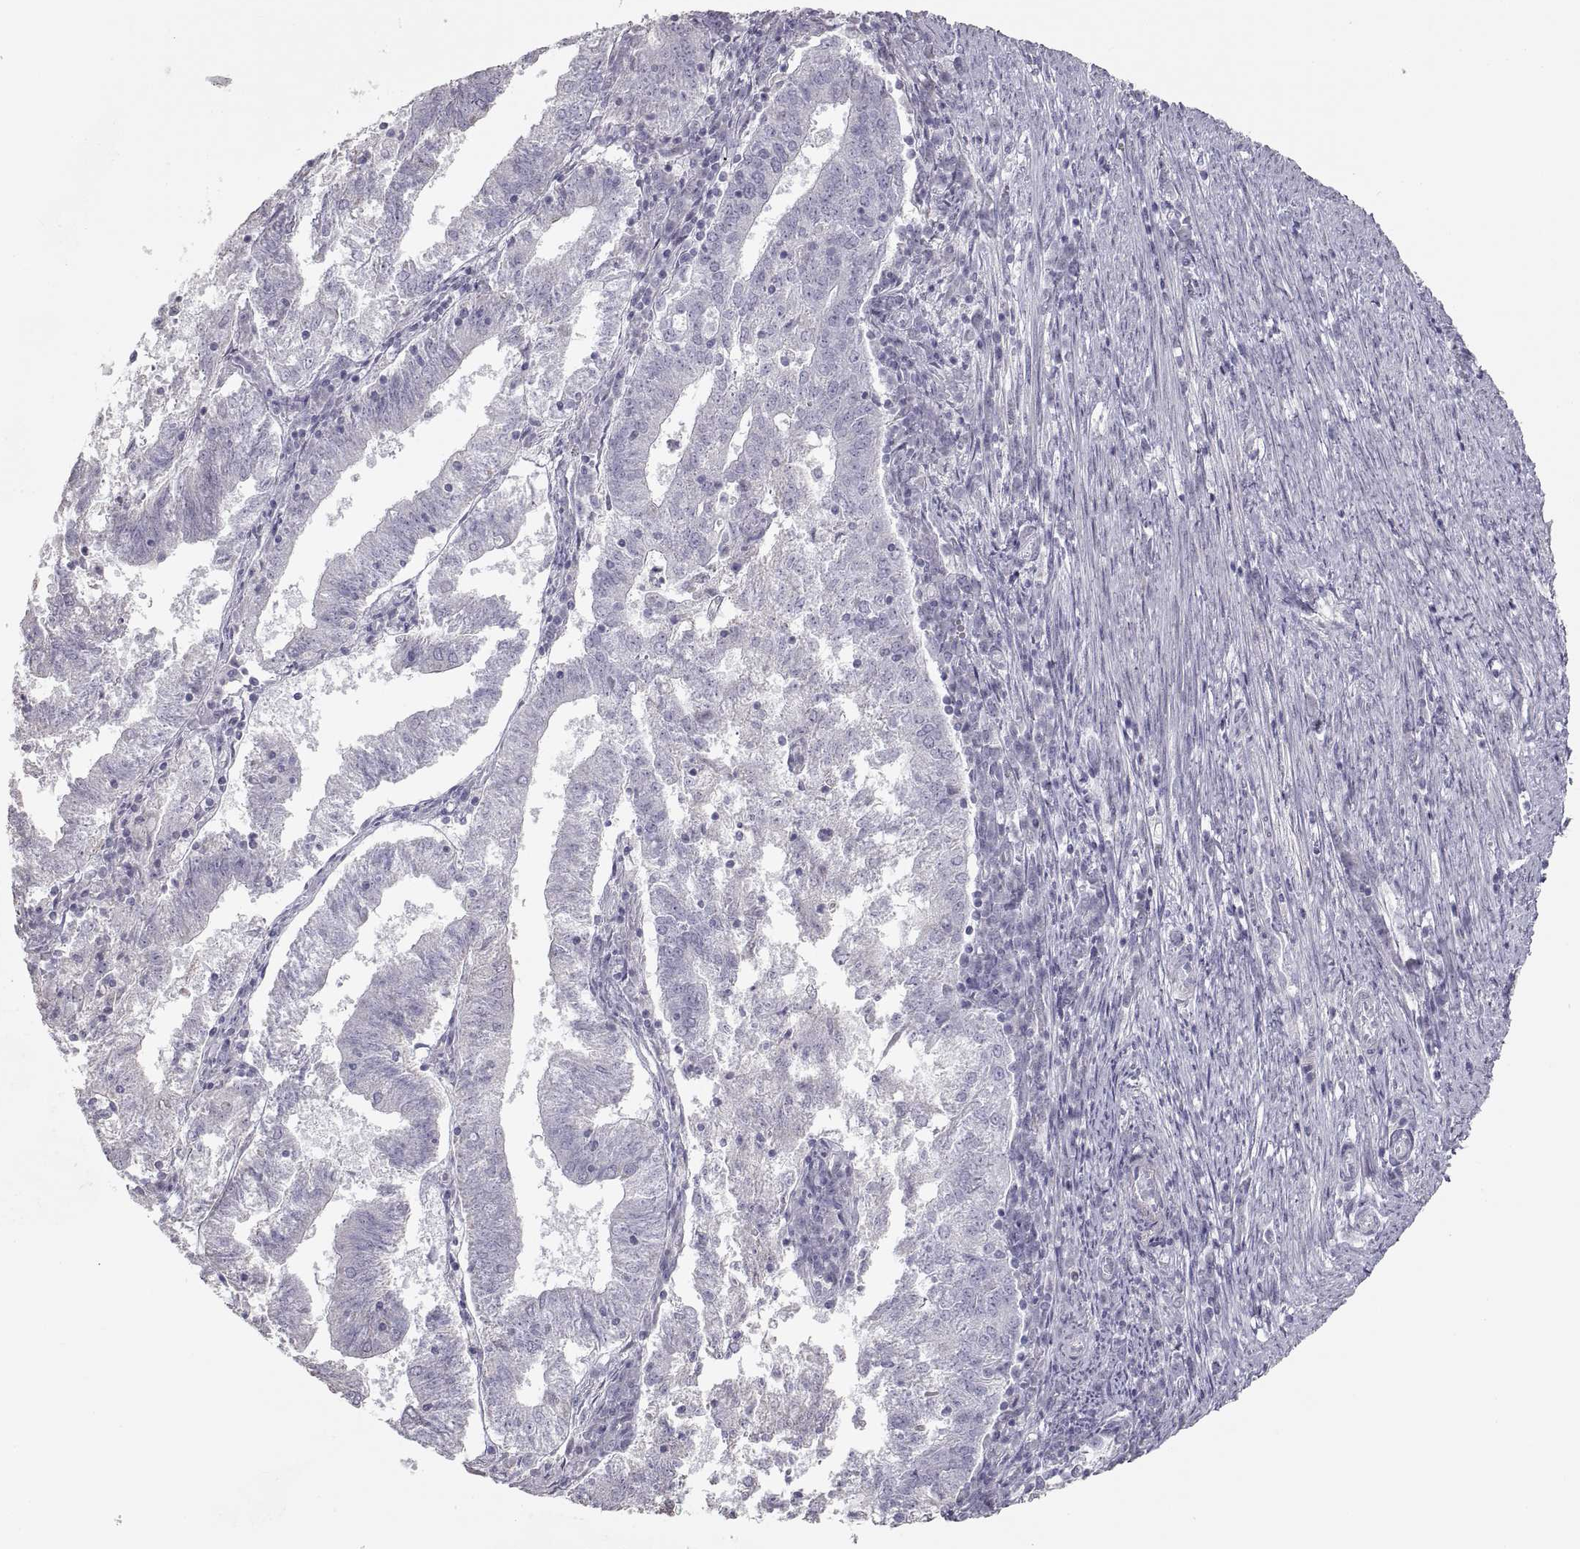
{"staining": {"intensity": "negative", "quantity": "none", "location": "none"}, "tissue": "endometrial cancer", "cell_type": "Tumor cells", "image_type": "cancer", "snomed": [{"axis": "morphology", "description": "Adenocarcinoma, NOS"}, {"axis": "topography", "description": "Endometrium"}], "caption": "This is an IHC photomicrograph of human endometrial cancer. There is no expression in tumor cells.", "gene": "ZP3", "patient": {"sex": "female", "age": 82}}